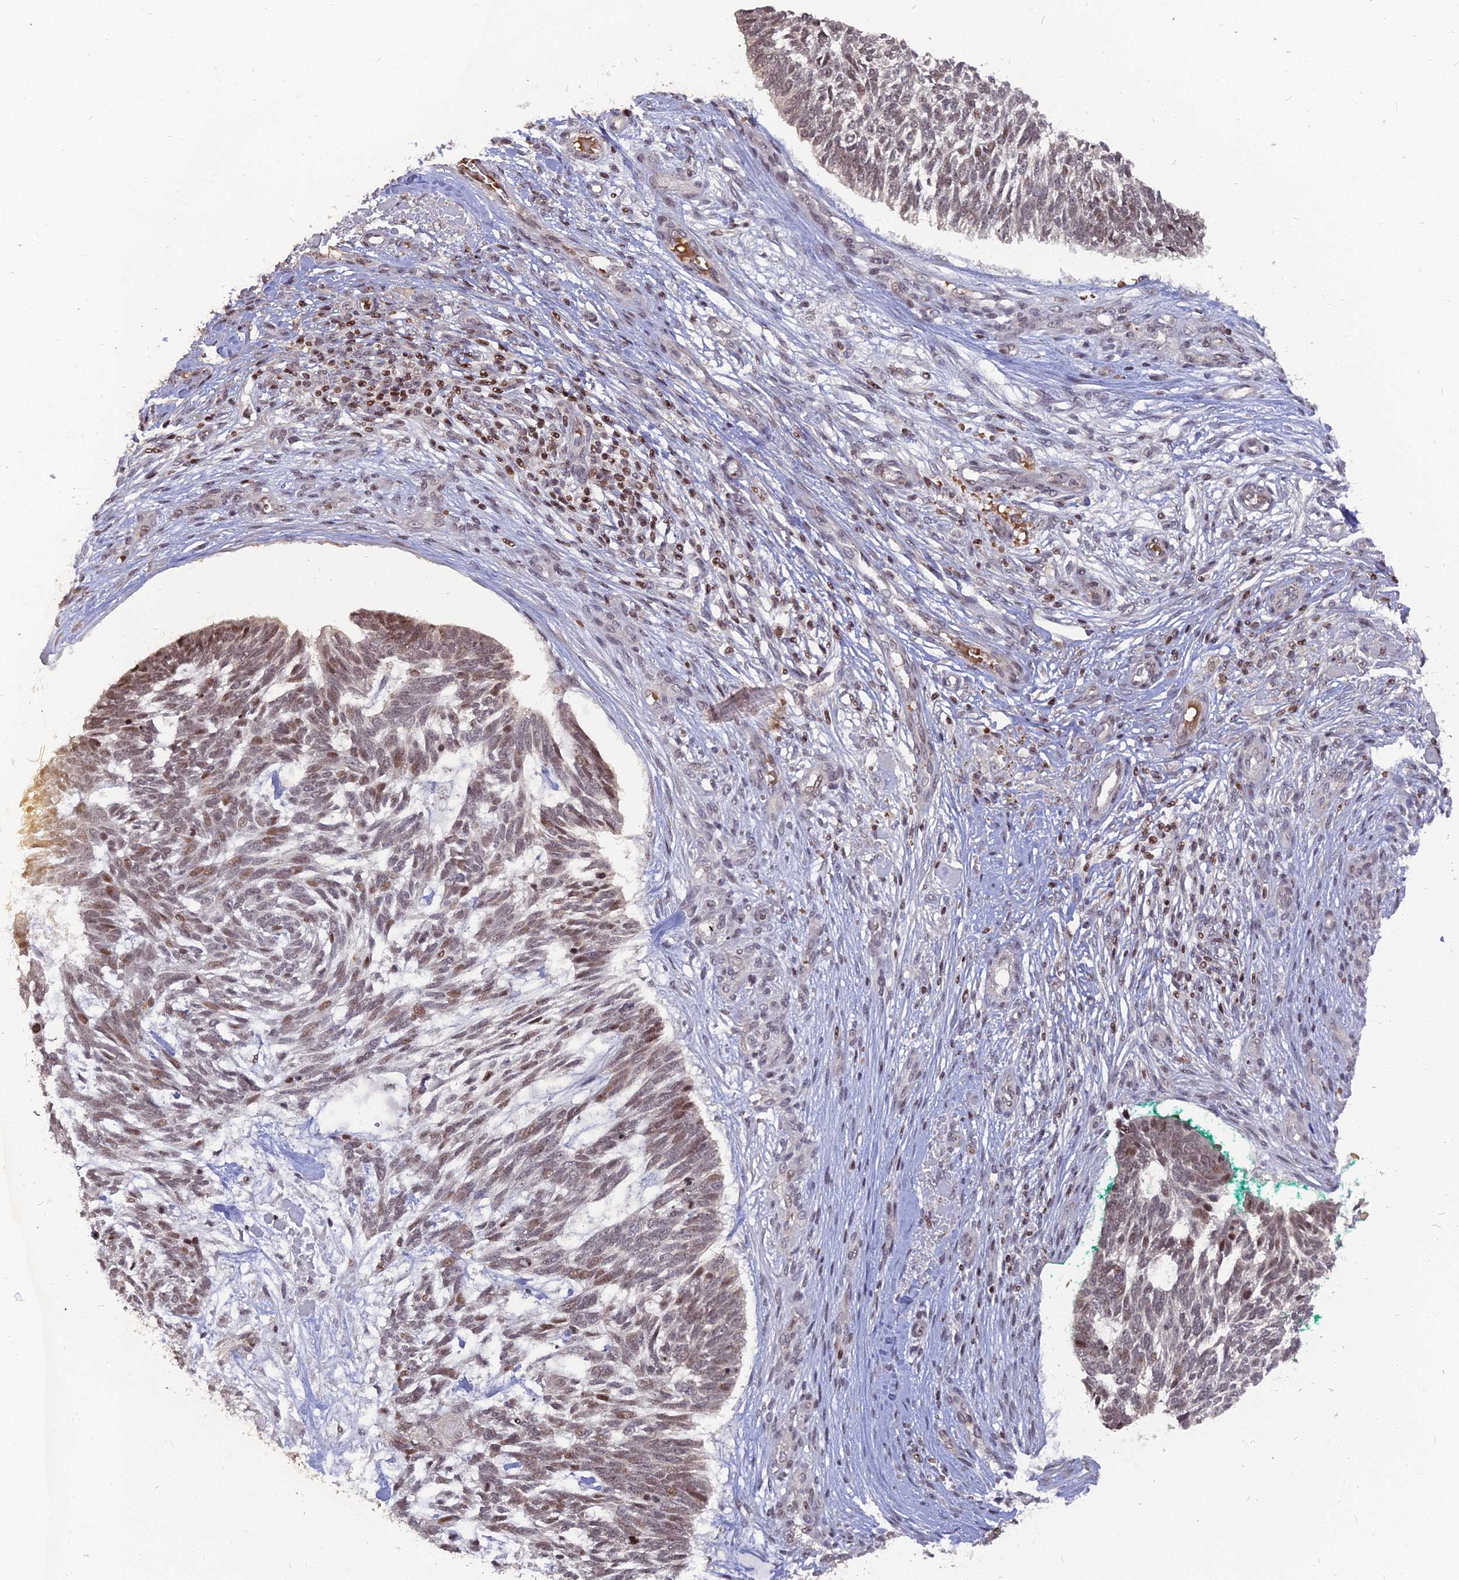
{"staining": {"intensity": "weak", "quantity": "25%-75%", "location": "nuclear"}, "tissue": "skin cancer", "cell_type": "Tumor cells", "image_type": "cancer", "snomed": [{"axis": "morphology", "description": "Basal cell carcinoma"}, {"axis": "topography", "description": "Skin"}], "caption": "High-magnification brightfield microscopy of skin cancer stained with DAB (brown) and counterstained with hematoxylin (blue). tumor cells exhibit weak nuclear staining is identified in about25%-75% of cells. (Brightfield microscopy of DAB IHC at high magnification).", "gene": "NR1H3", "patient": {"sex": "male", "age": 88}}